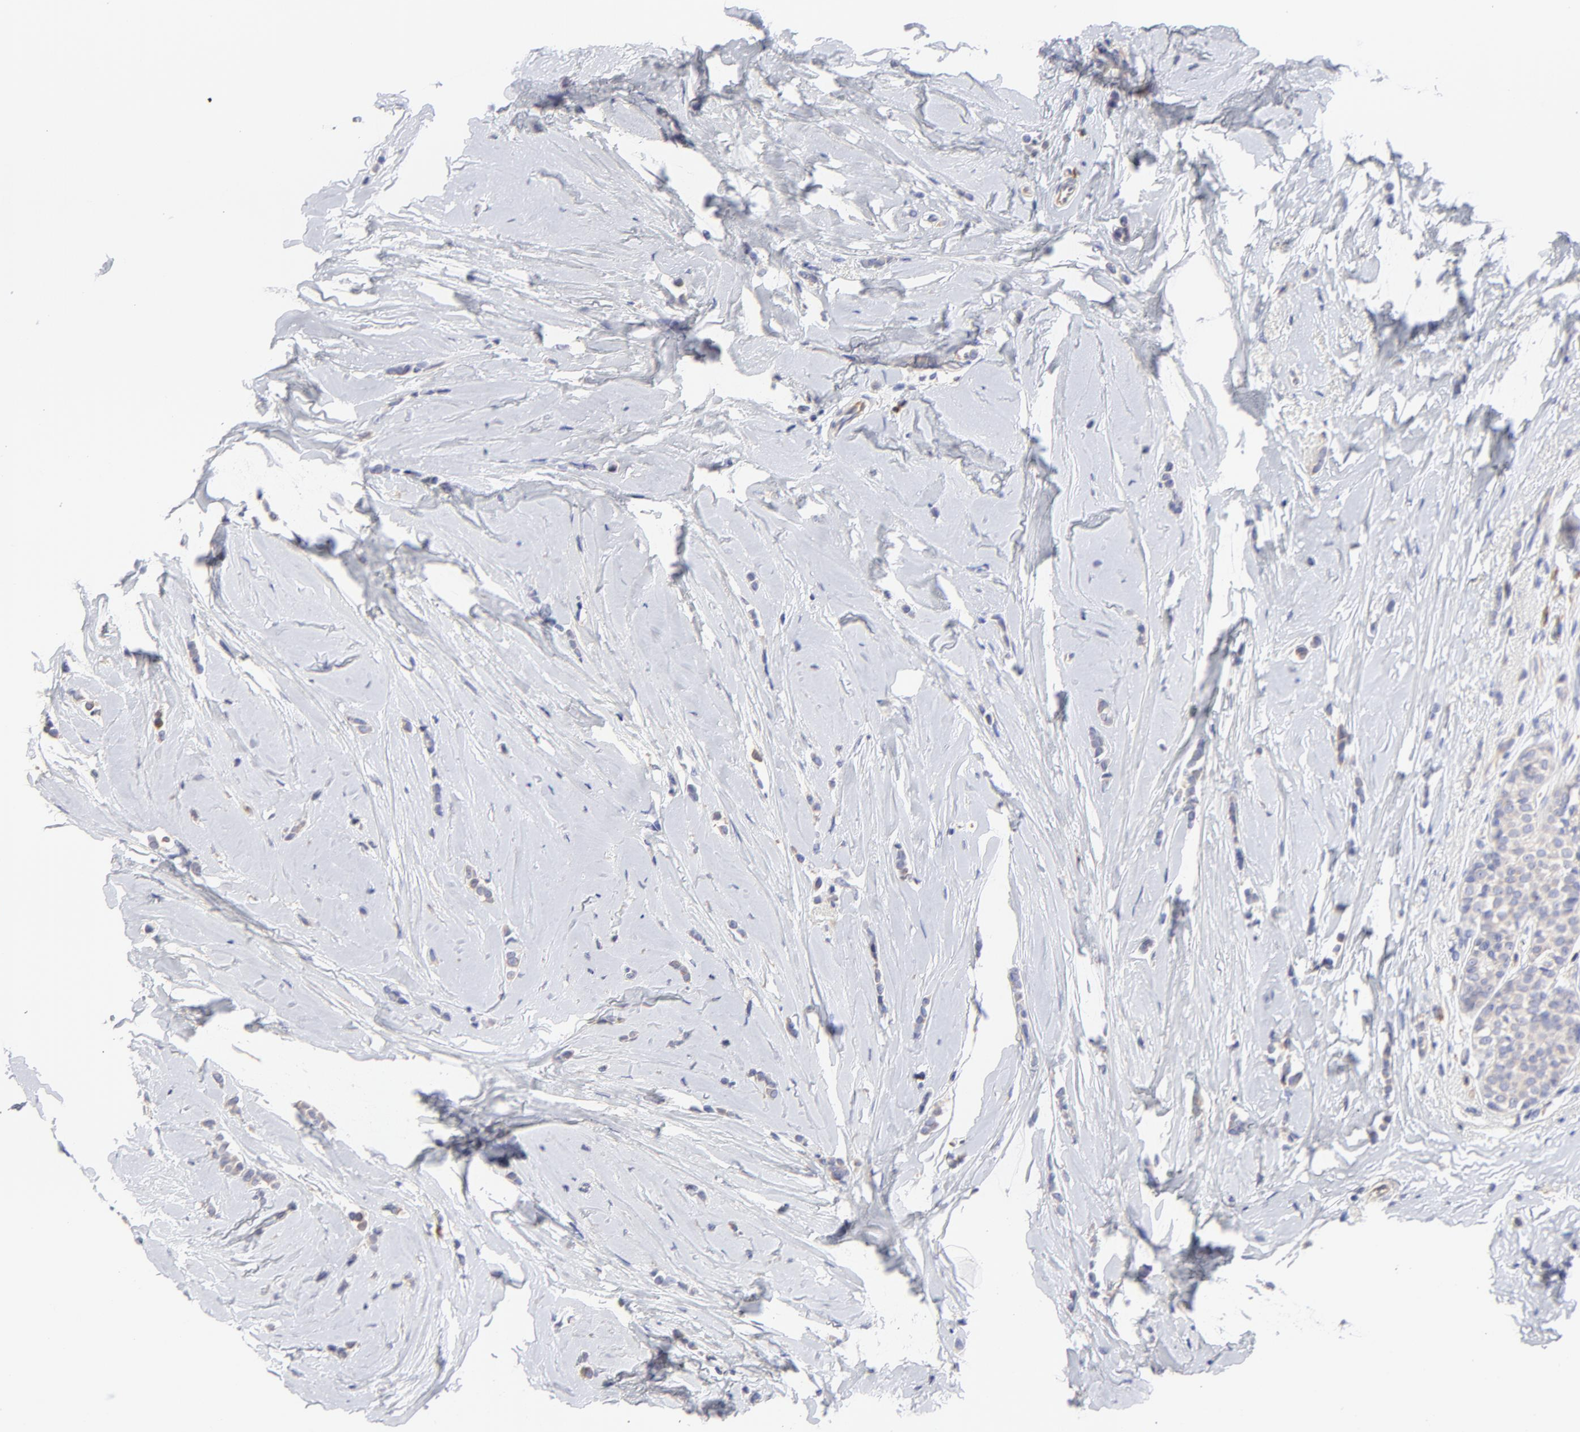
{"staining": {"intensity": "weak", "quantity": ">75%", "location": "cytoplasmic/membranous"}, "tissue": "breast cancer", "cell_type": "Tumor cells", "image_type": "cancer", "snomed": [{"axis": "morphology", "description": "Lobular carcinoma"}, {"axis": "topography", "description": "Breast"}], "caption": "A low amount of weak cytoplasmic/membranous staining is identified in approximately >75% of tumor cells in lobular carcinoma (breast) tissue. (IHC, brightfield microscopy, high magnification).", "gene": "MOSPD2", "patient": {"sex": "female", "age": 64}}